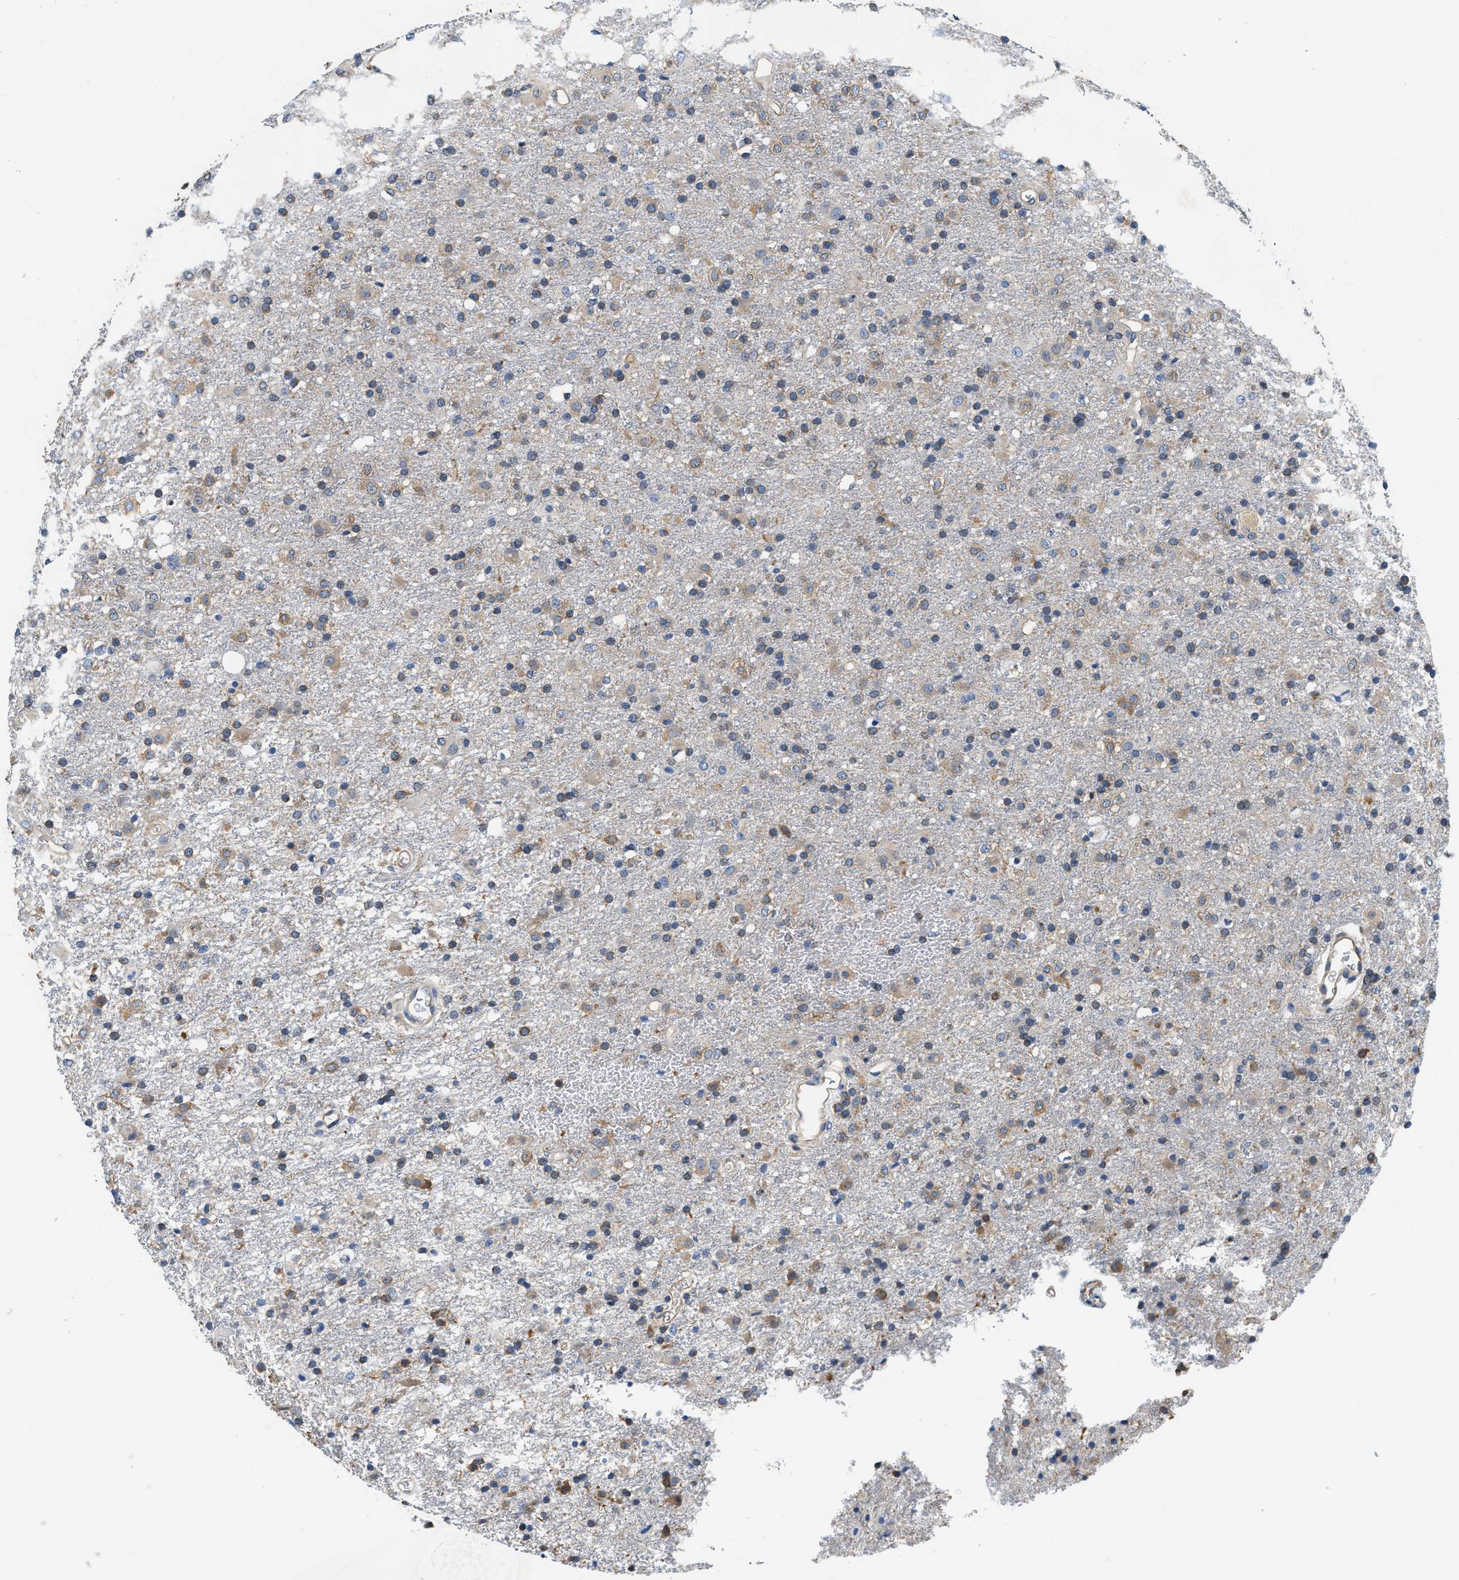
{"staining": {"intensity": "weak", "quantity": ">75%", "location": "cytoplasmic/membranous"}, "tissue": "glioma", "cell_type": "Tumor cells", "image_type": "cancer", "snomed": [{"axis": "morphology", "description": "Glioma, malignant, Low grade"}, {"axis": "topography", "description": "Brain"}], "caption": "IHC photomicrograph of neoplastic tissue: malignant glioma (low-grade) stained using immunohistochemistry (IHC) demonstrates low levels of weak protein expression localized specifically in the cytoplasmic/membranous of tumor cells, appearing as a cytoplasmic/membranous brown color.", "gene": "PPP2R1B", "patient": {"sex": "male", "age": 65}}